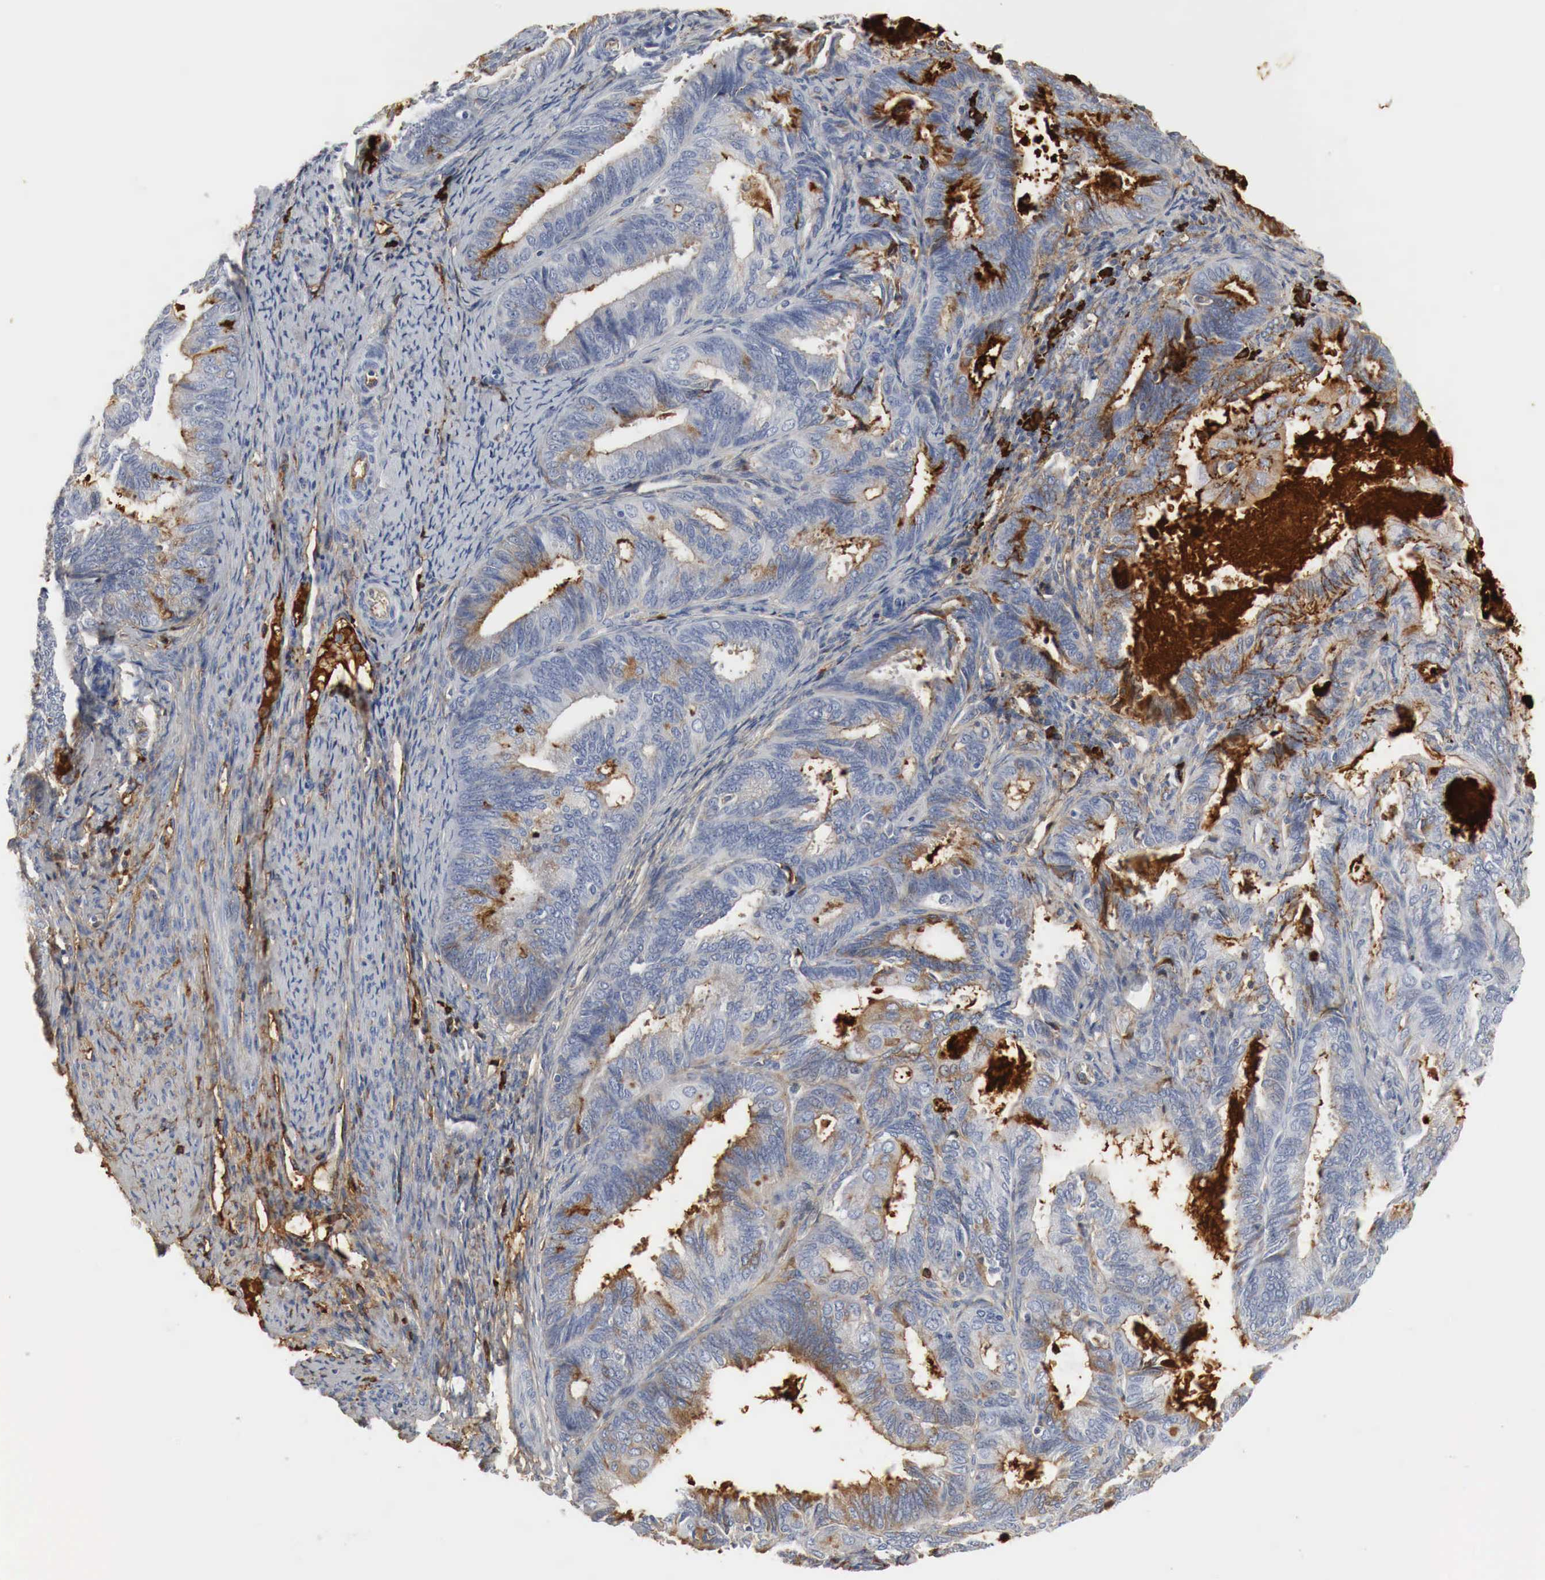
{"staining": {"intensity": "moderate", "quantity": "25%-75%", "location": "cytoplasmic/membranous"}, "tissue": "endometrial cancer", "cell_type": "Tumor cells", "image_type": "cancer", "snomed": [{"axis": "morphology", "description": "Adenocarcinoma, NOS"}, {"axis": "topography", "description": "Endometrium"}], "caption": "Immunohistochemical staining of human adenocarcinoma (endometrial) demonstrates medium levels of moderate cytoplasmic/membranous positivity in approximately 25%-75% of tumor cells.", "gene": "IGLC3", "patient": {"sex": "female", "age": 63}}